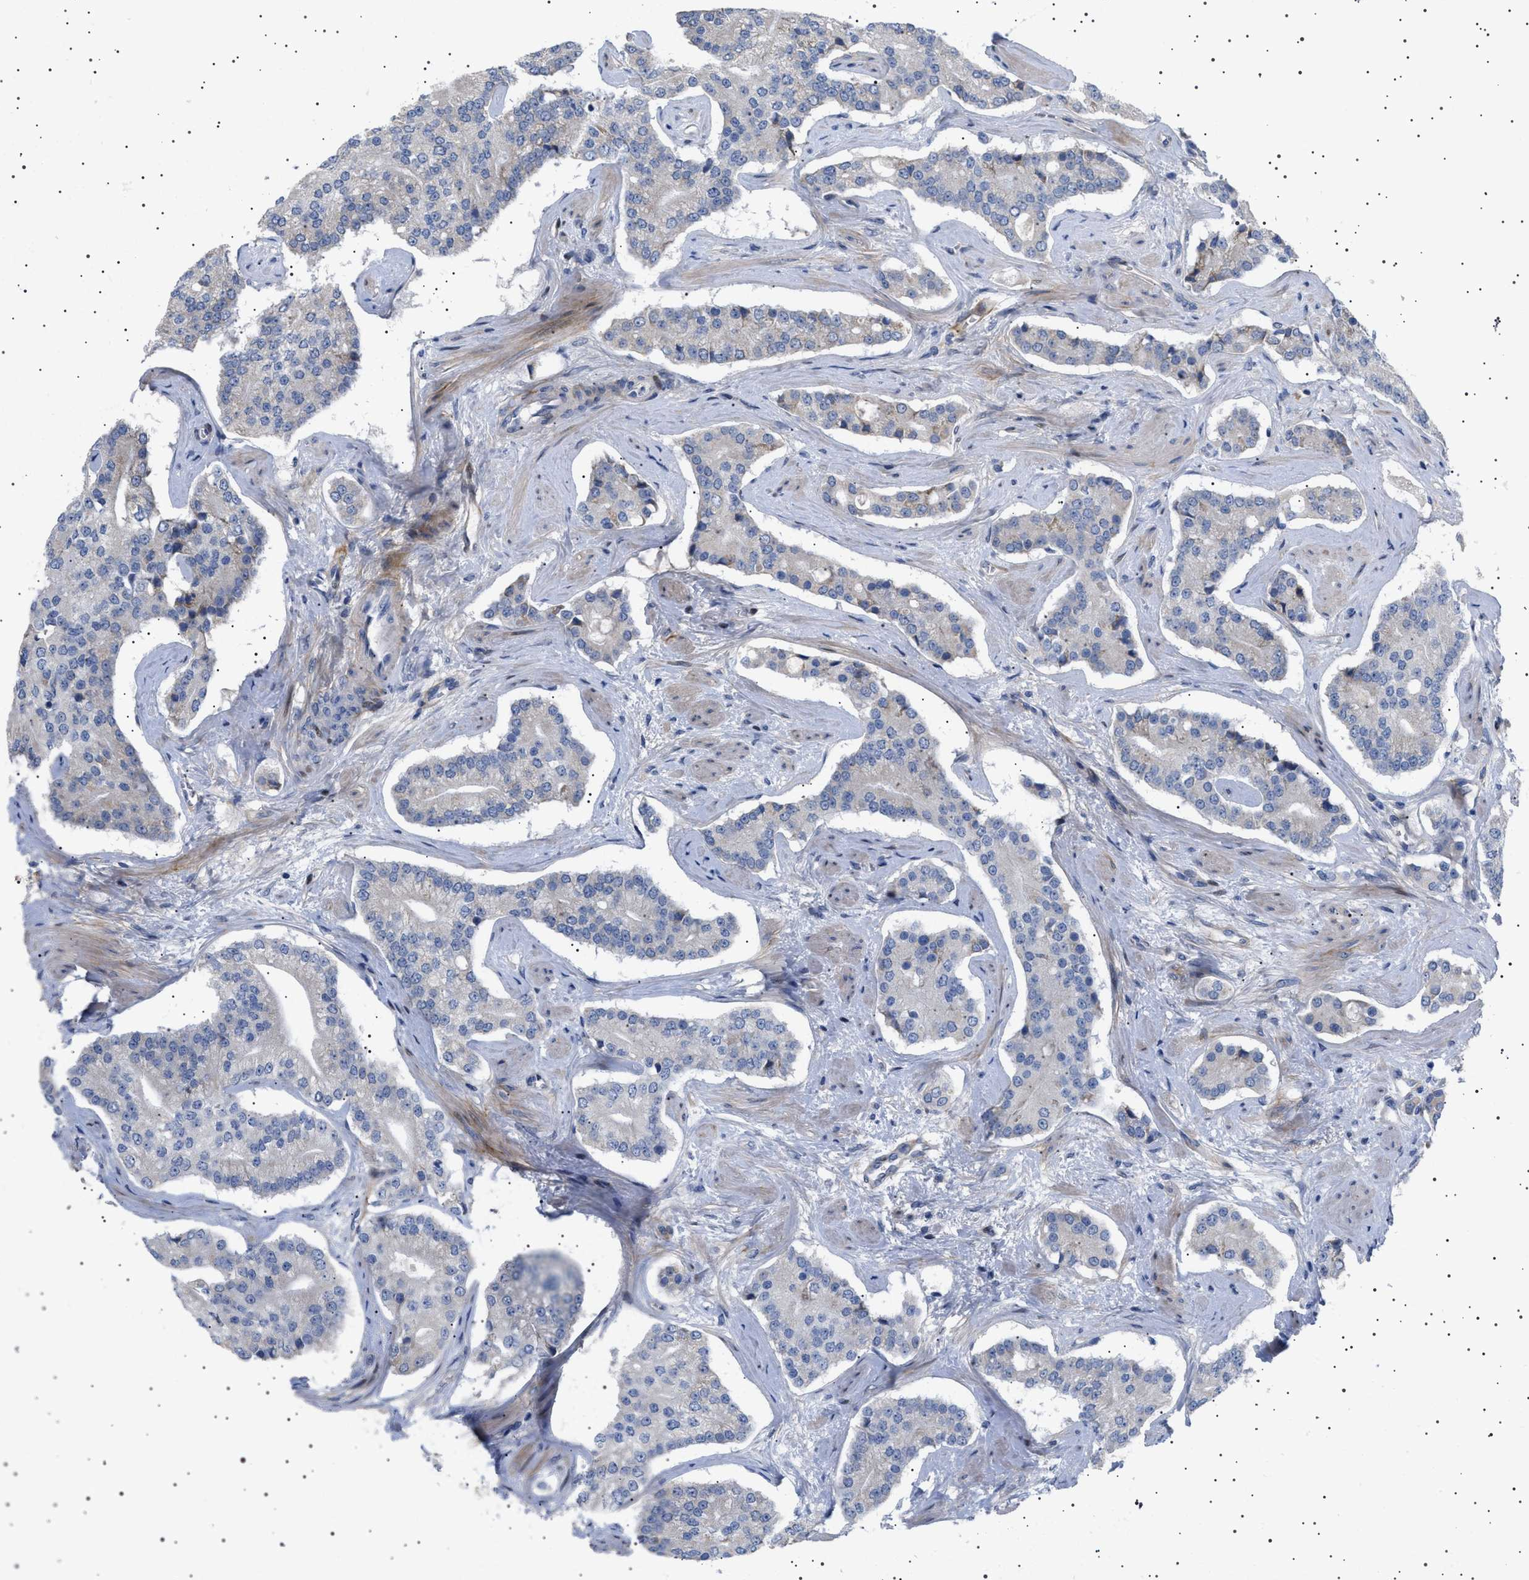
{"staining": {"intensity": "negative", "quantity": "none", "location": "none"}, "tissue": "prostate cancer", "cell_type": "Tumor cells", "image_type": "cancer", "snomed": [{"axis": "morphology", "description": "Adenocarcinoma, High grade"}, {"axis": "topography", "description": "Prostate"}], "caption": "A histopathology image of human prostate high-grade adenocarcinoma is negative for staining in tumor cells.", "gene": "HTR1A", "patient": {"sex": "male", "age": 71}}